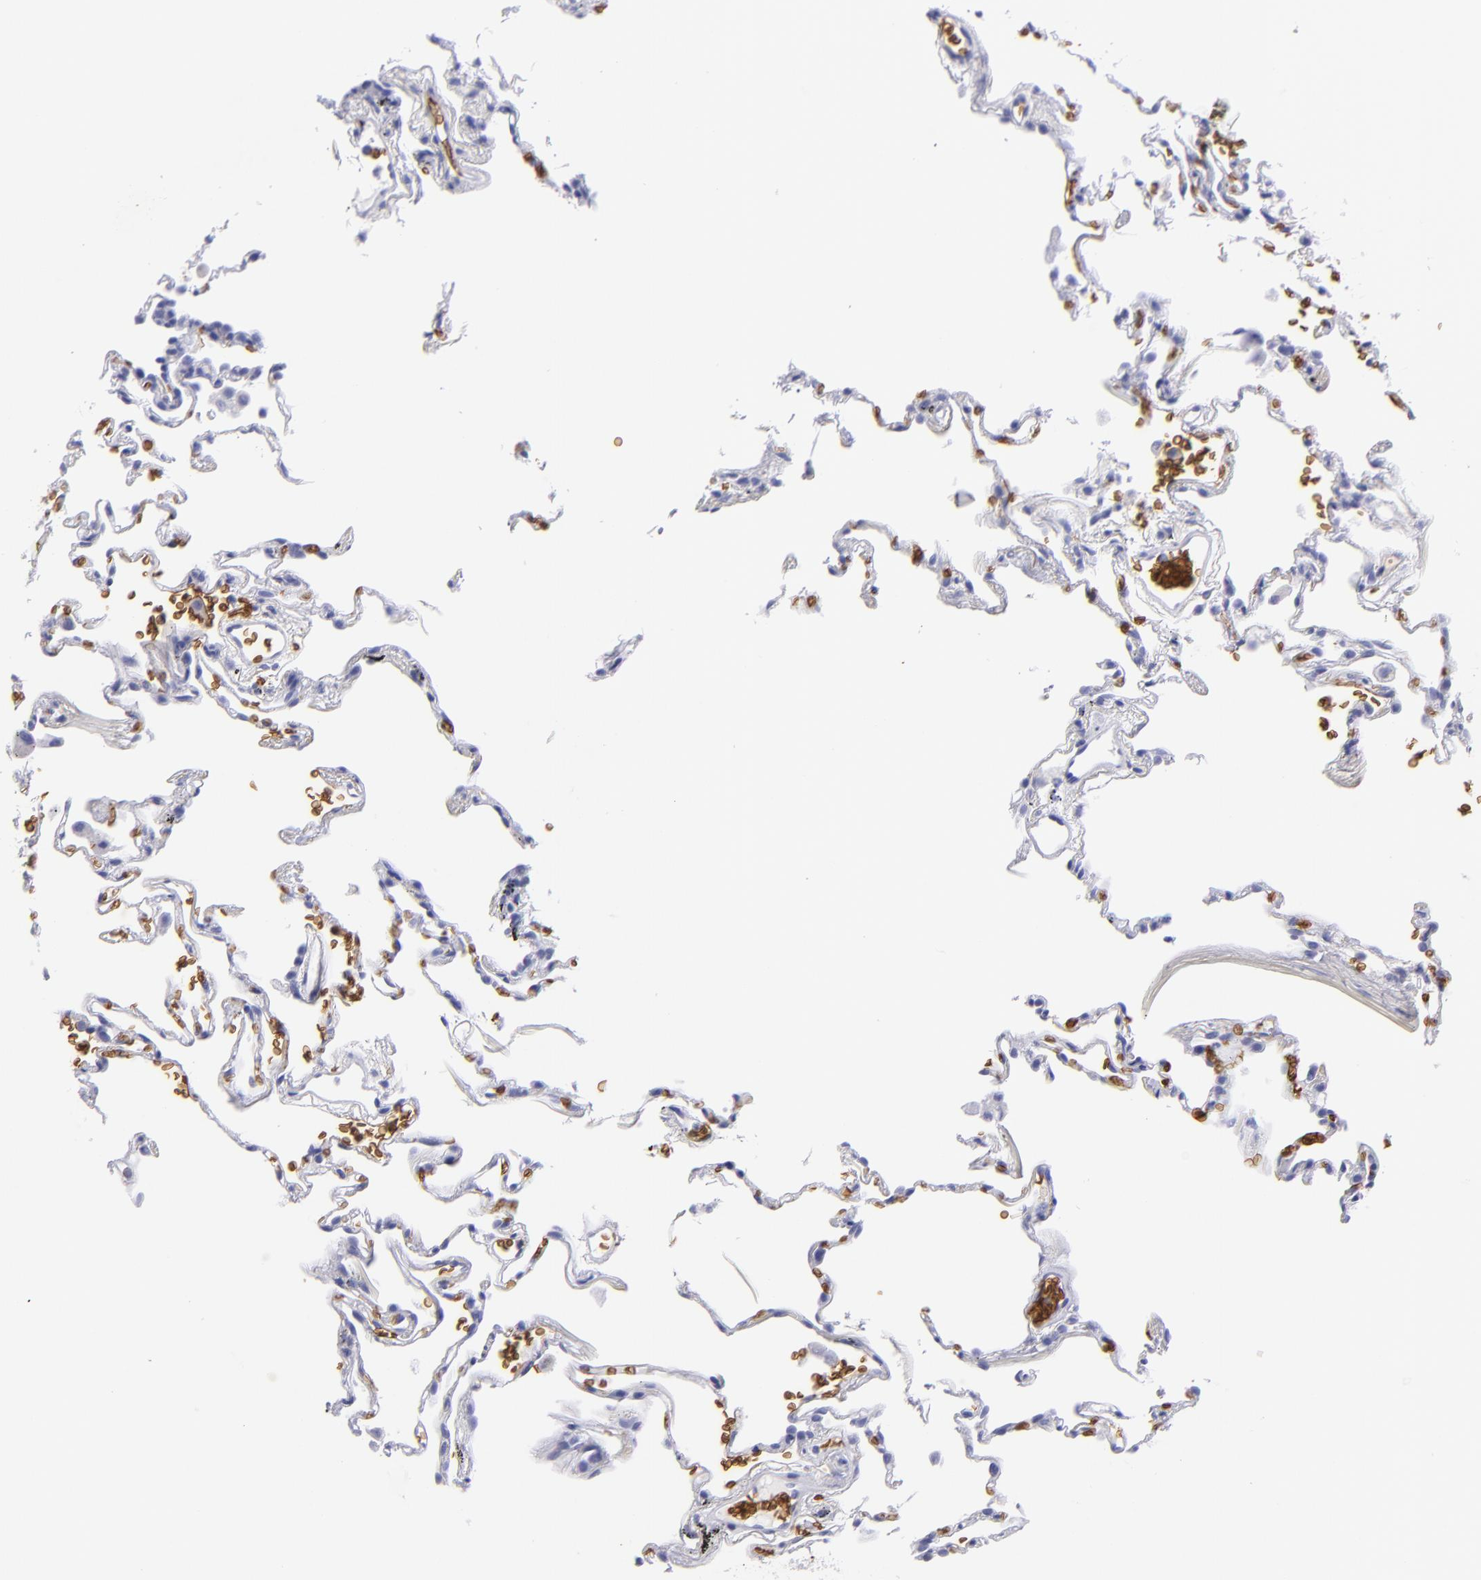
{"staining": {"intensity": "negative", "quantity": "none", "location": "none"}, "tissue": "lung", "cell_type": "Alveolar cells", "image_type": "normal", "snomed": [{"axis": "morphology", "description": "Normal tissue, NOS"}, {"axis": "morphology", "description": "Inflammation, NOS"}, {"axis": "topography", "description": "Lung"}], "caption": "IHC micrograph of unremarkable lung stained for a protein (brown), which demonstrates no staining in alveolar cells.", "gene": "GYPA", "patient": {"sex": "male", "age": 69}}